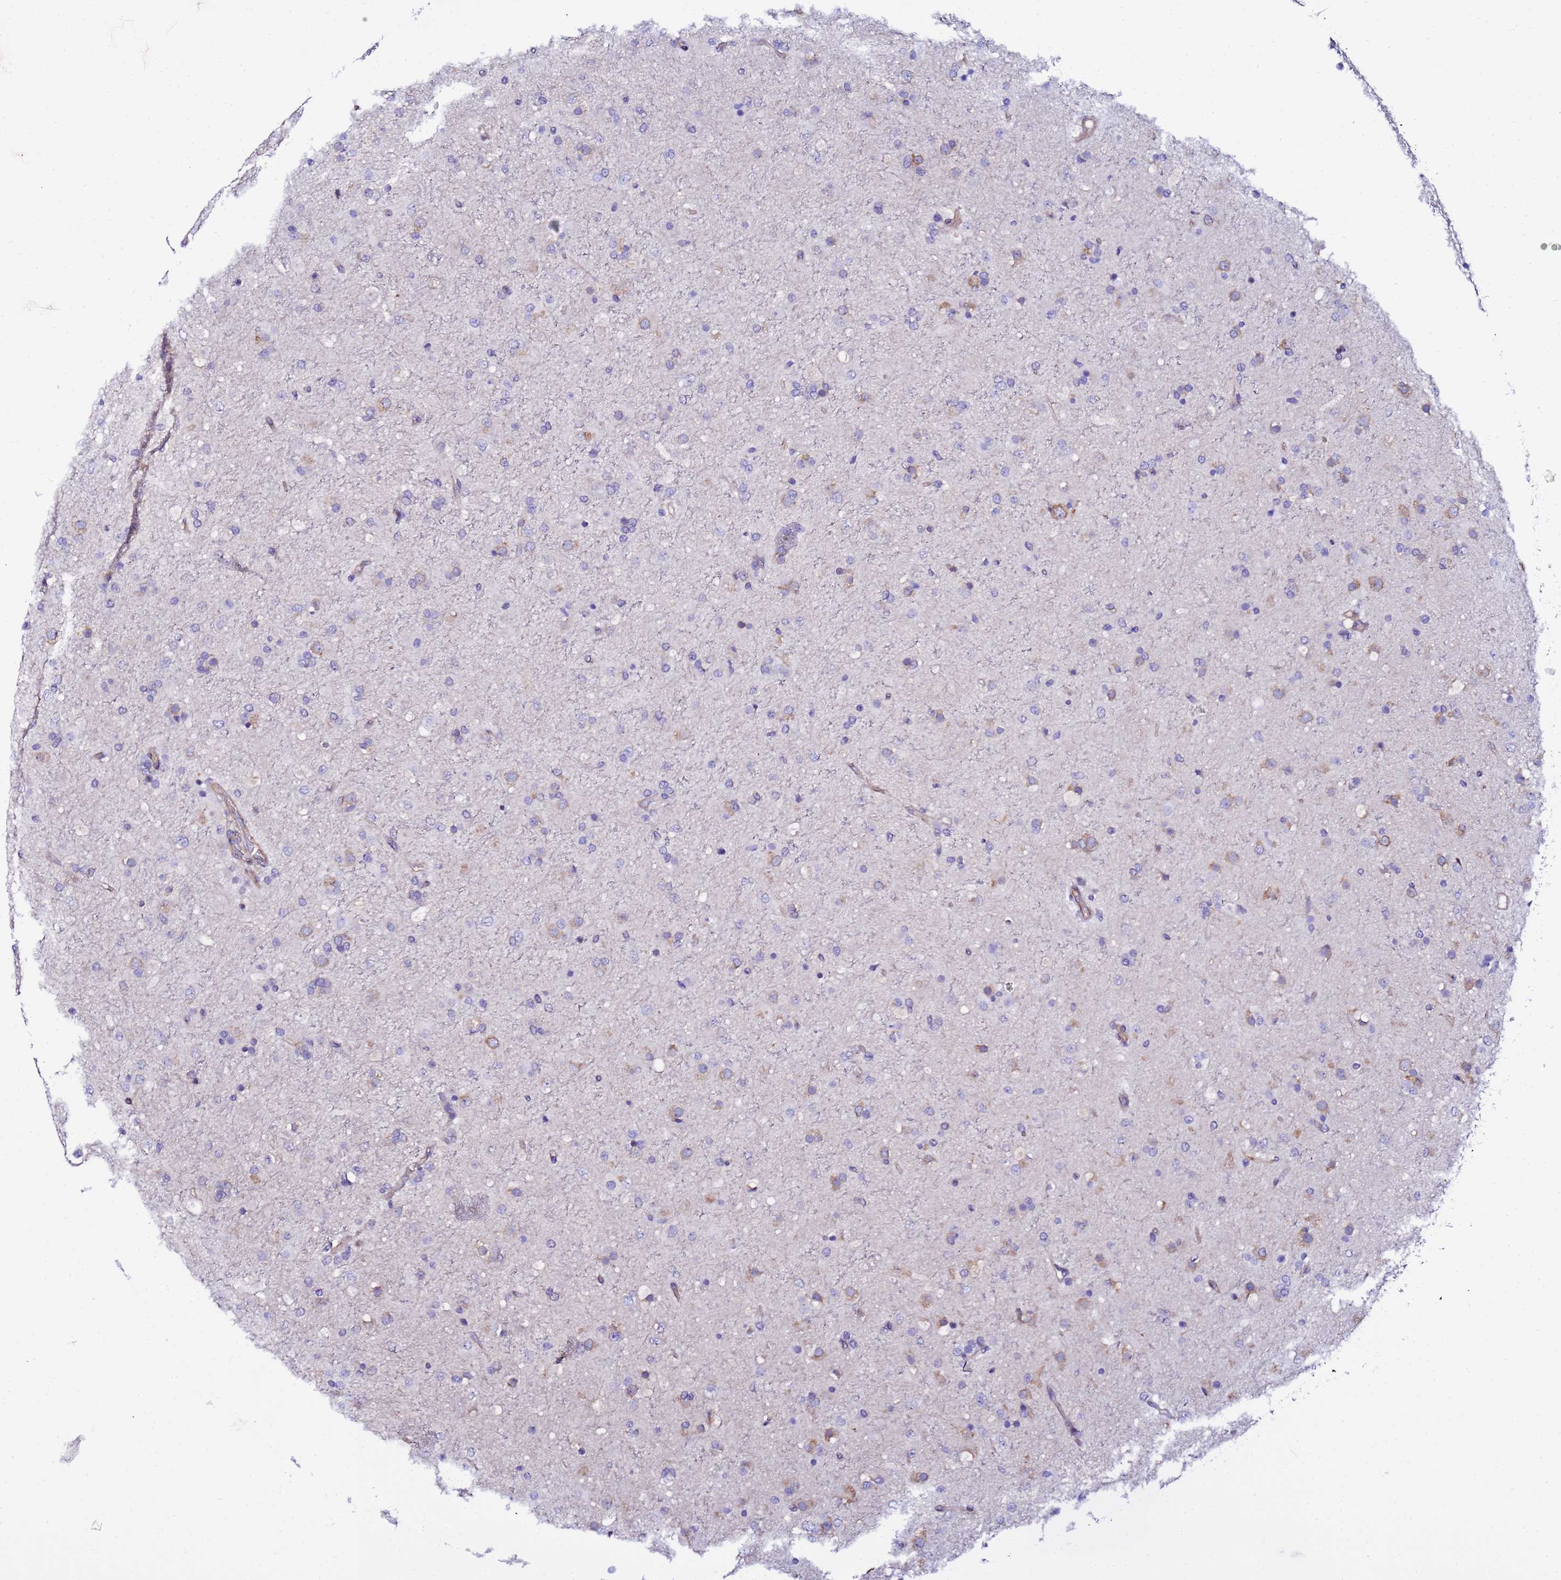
{"staining": {"intensity": "negative", "quantity": "none", "location": "none"}, "tissue": "glioma", "cell_type": "Tumor cells", "image_type": "cancer", "snomed": [{"axis": "morphology", "description": "Glioma, malignant, Low grade"}, {"axis": "topography", "description": "Brain"}], "caption": "Malignant glioma (low-grade) was stained to show a protein in brown. There is no significant positivity in tumor cells.", "gene": "JRKL", "patient": {"sex": "male", "age": 65}}